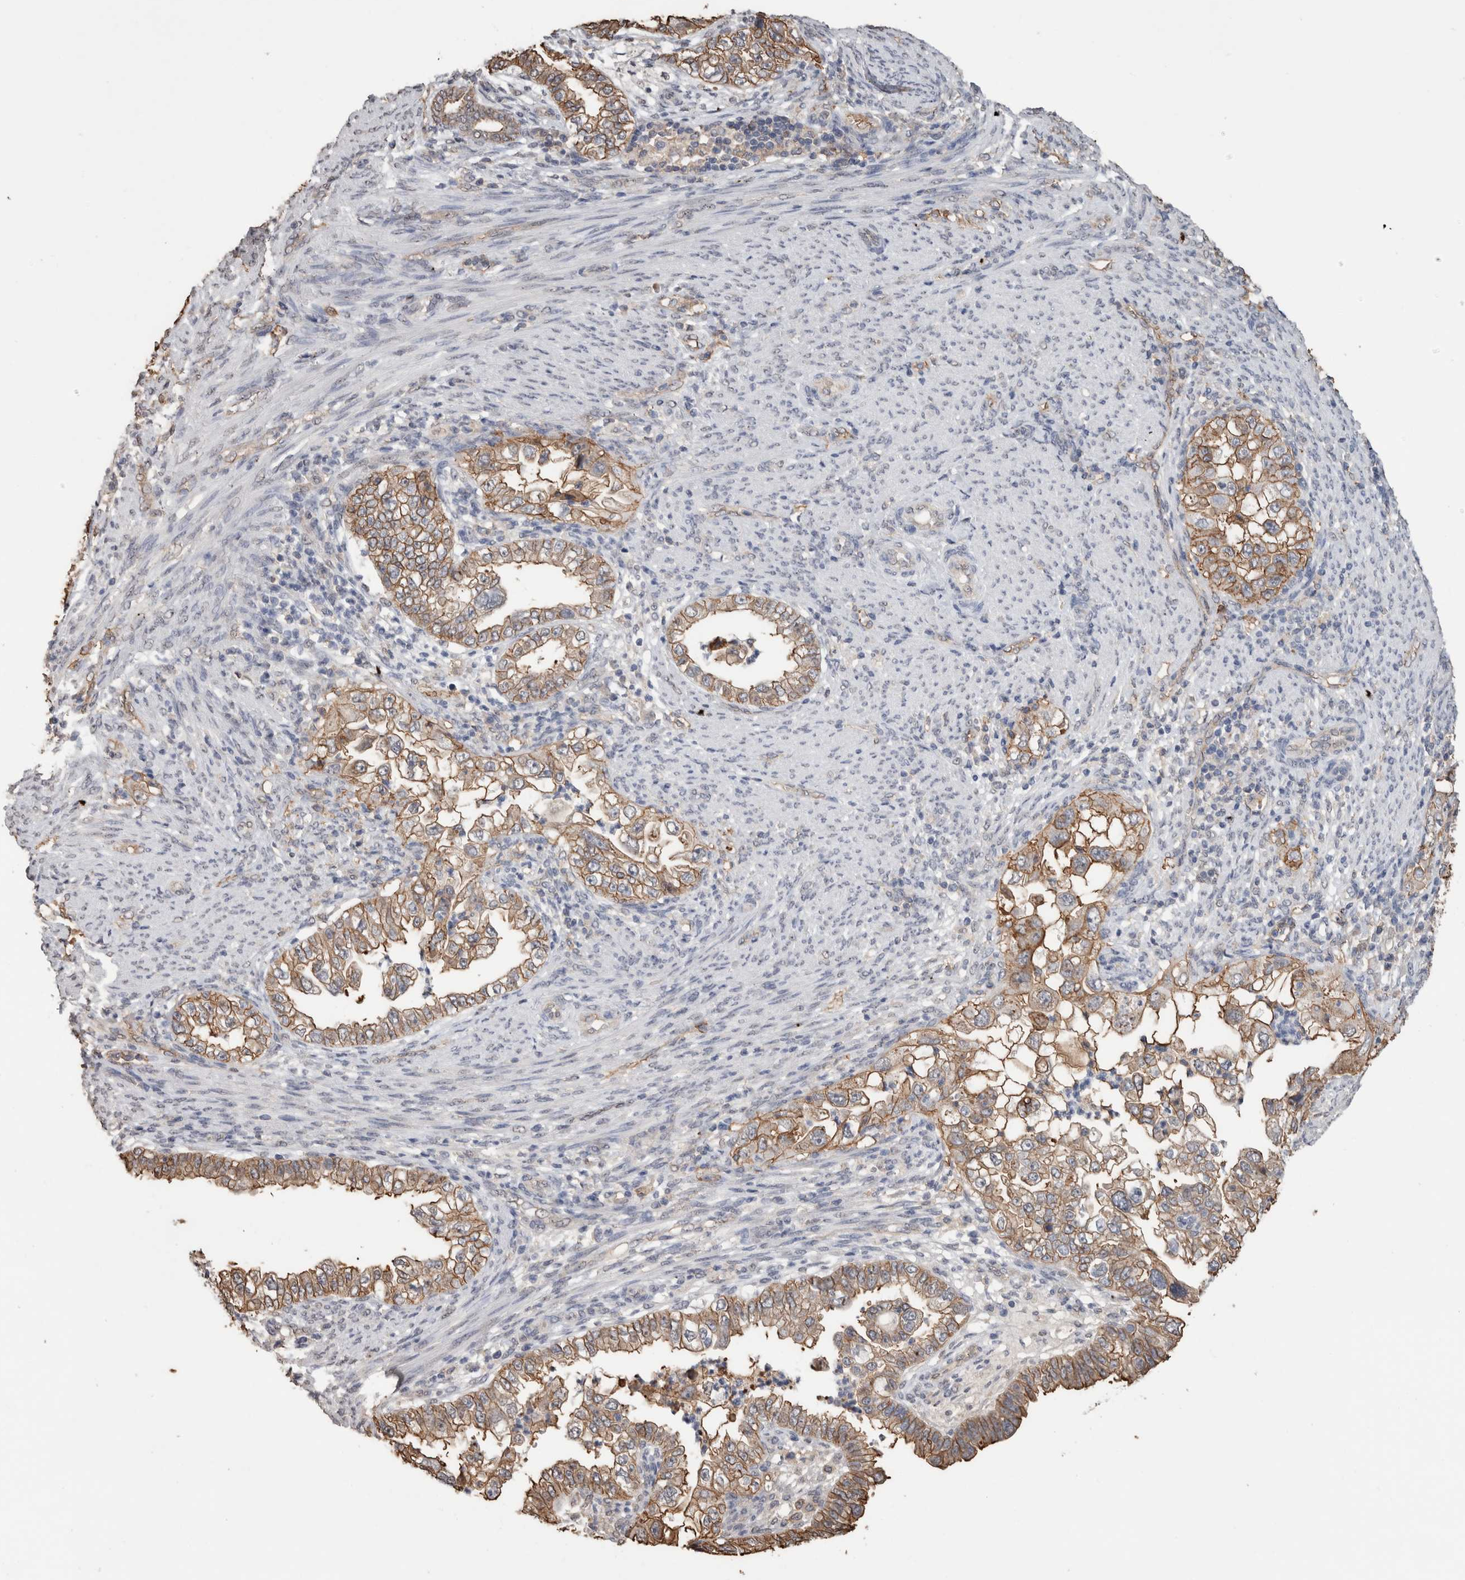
{"staining": {"intensity": "moderate", "quantity": ">75%", "location": "cytoplasmic/membranous"}, "tissue": "endometrial cancer", "cell_type": "Tumor cells", "image_type": "cancer", "snomed": [{"axis": "morphology", "description": "Adenocarcinoma, NOS"}, {"axis": "topography", "description": "Endometrium"}], "caption": "High-power microscopy captured an immunohistochemistry histopathology image of adenocarcinoma (endometrial), revealing moderate cytoplasmic/membranous staining in approximately >75% of tumor cells.", "gene": "S100A10", "patient": {"sex": "female", "age": 85}}